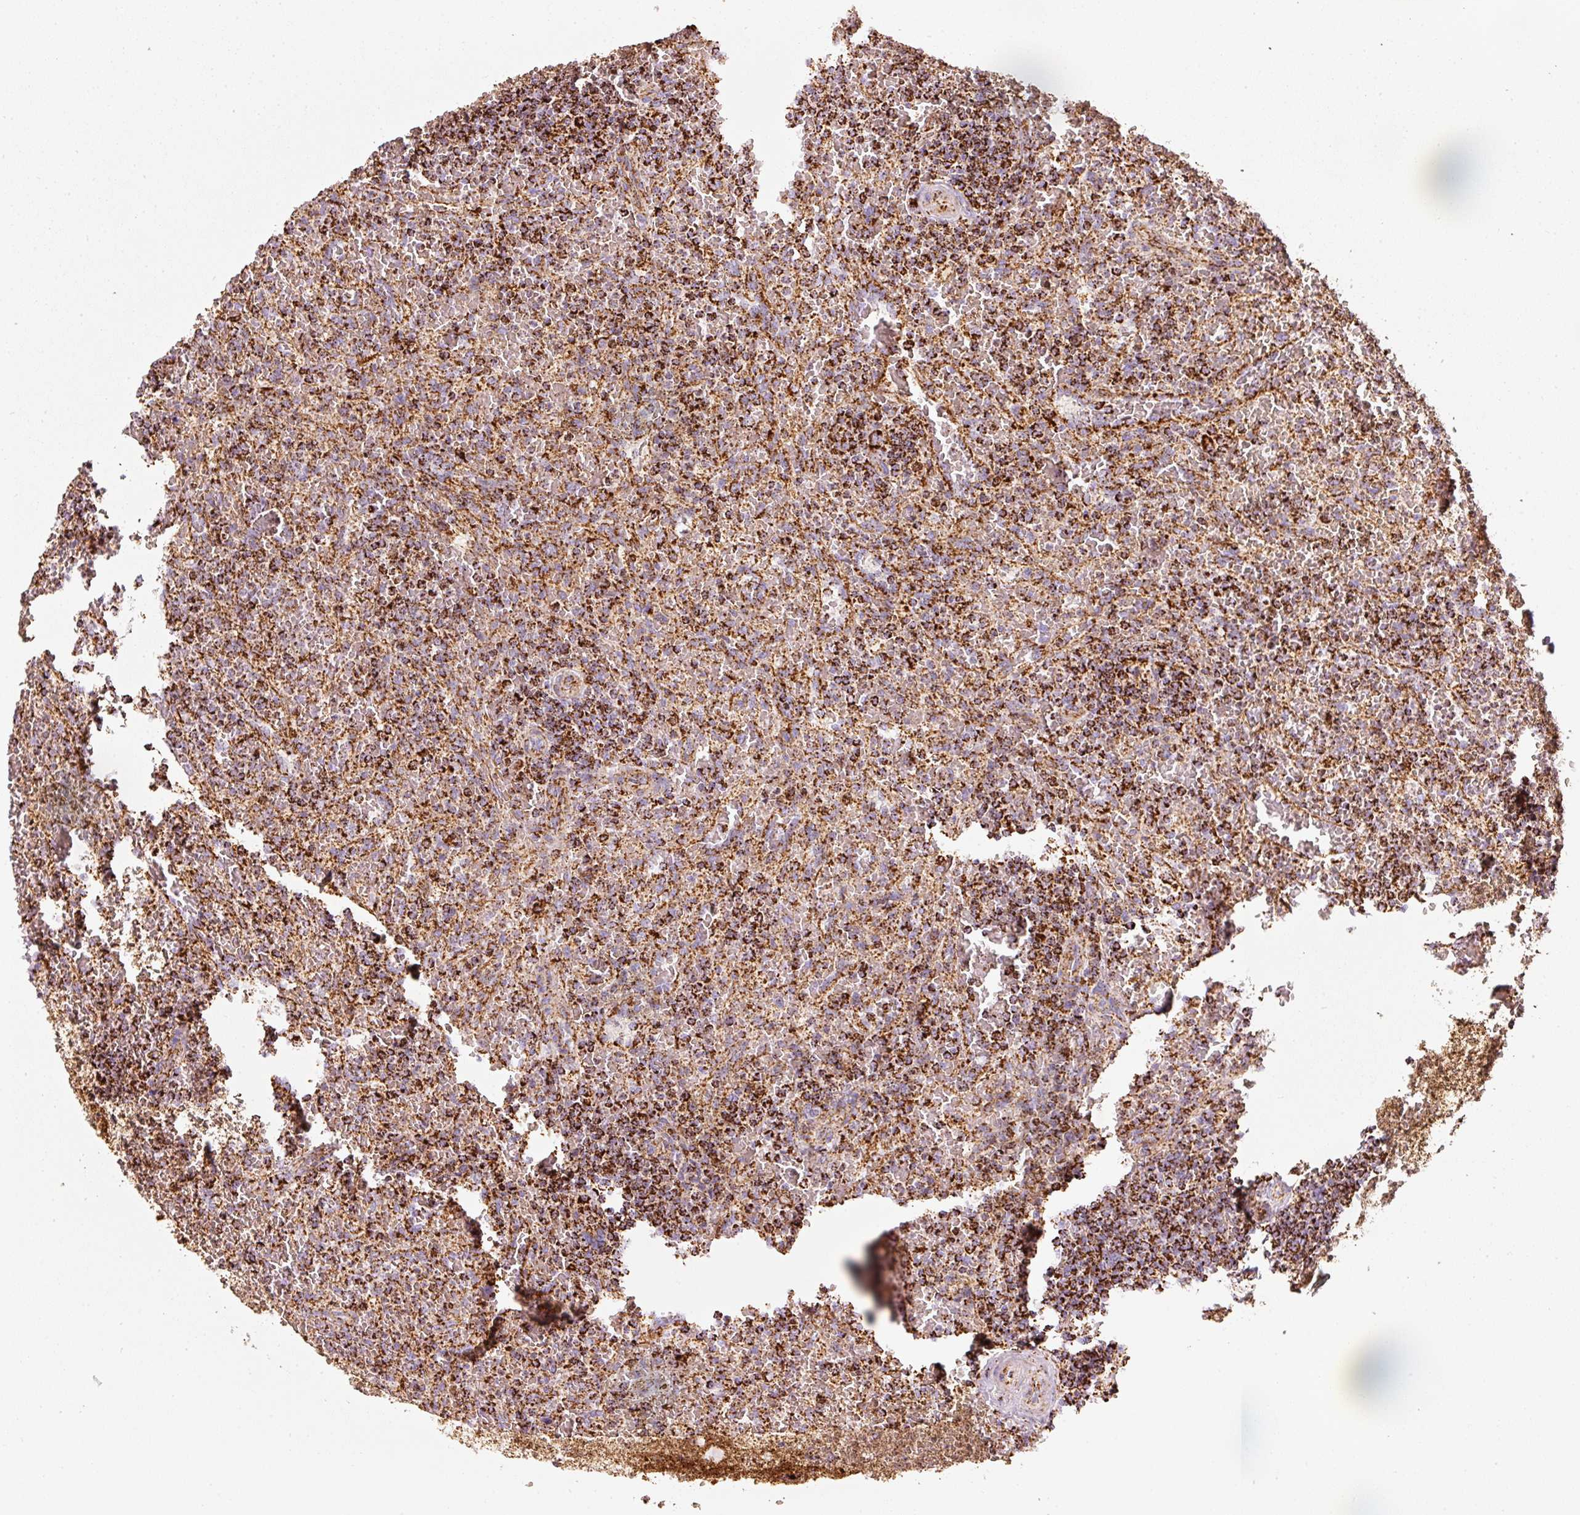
{"staining": {"intensity": "strong", "quantity": ">75%", "location": "cytoplasmic/membranous"}, "tissue": "lymphoma", "cell_type": "Tumor cells", "image_type": "cancer", "snomed": [{"axis": "morphology", "description": "Malignant lymphoma, non-Hodgkin's type, Low grade"}, {"axis": "topography", "description": "Spleen"}], "caption": "About >75% of tumor cells in lymphoma show strong cytoplasmic/membranous protein expression as visualized by brown immunohistochemical staining.", "gene": "MT-CO2", "patient": {"sex": "female", "age": 64}}